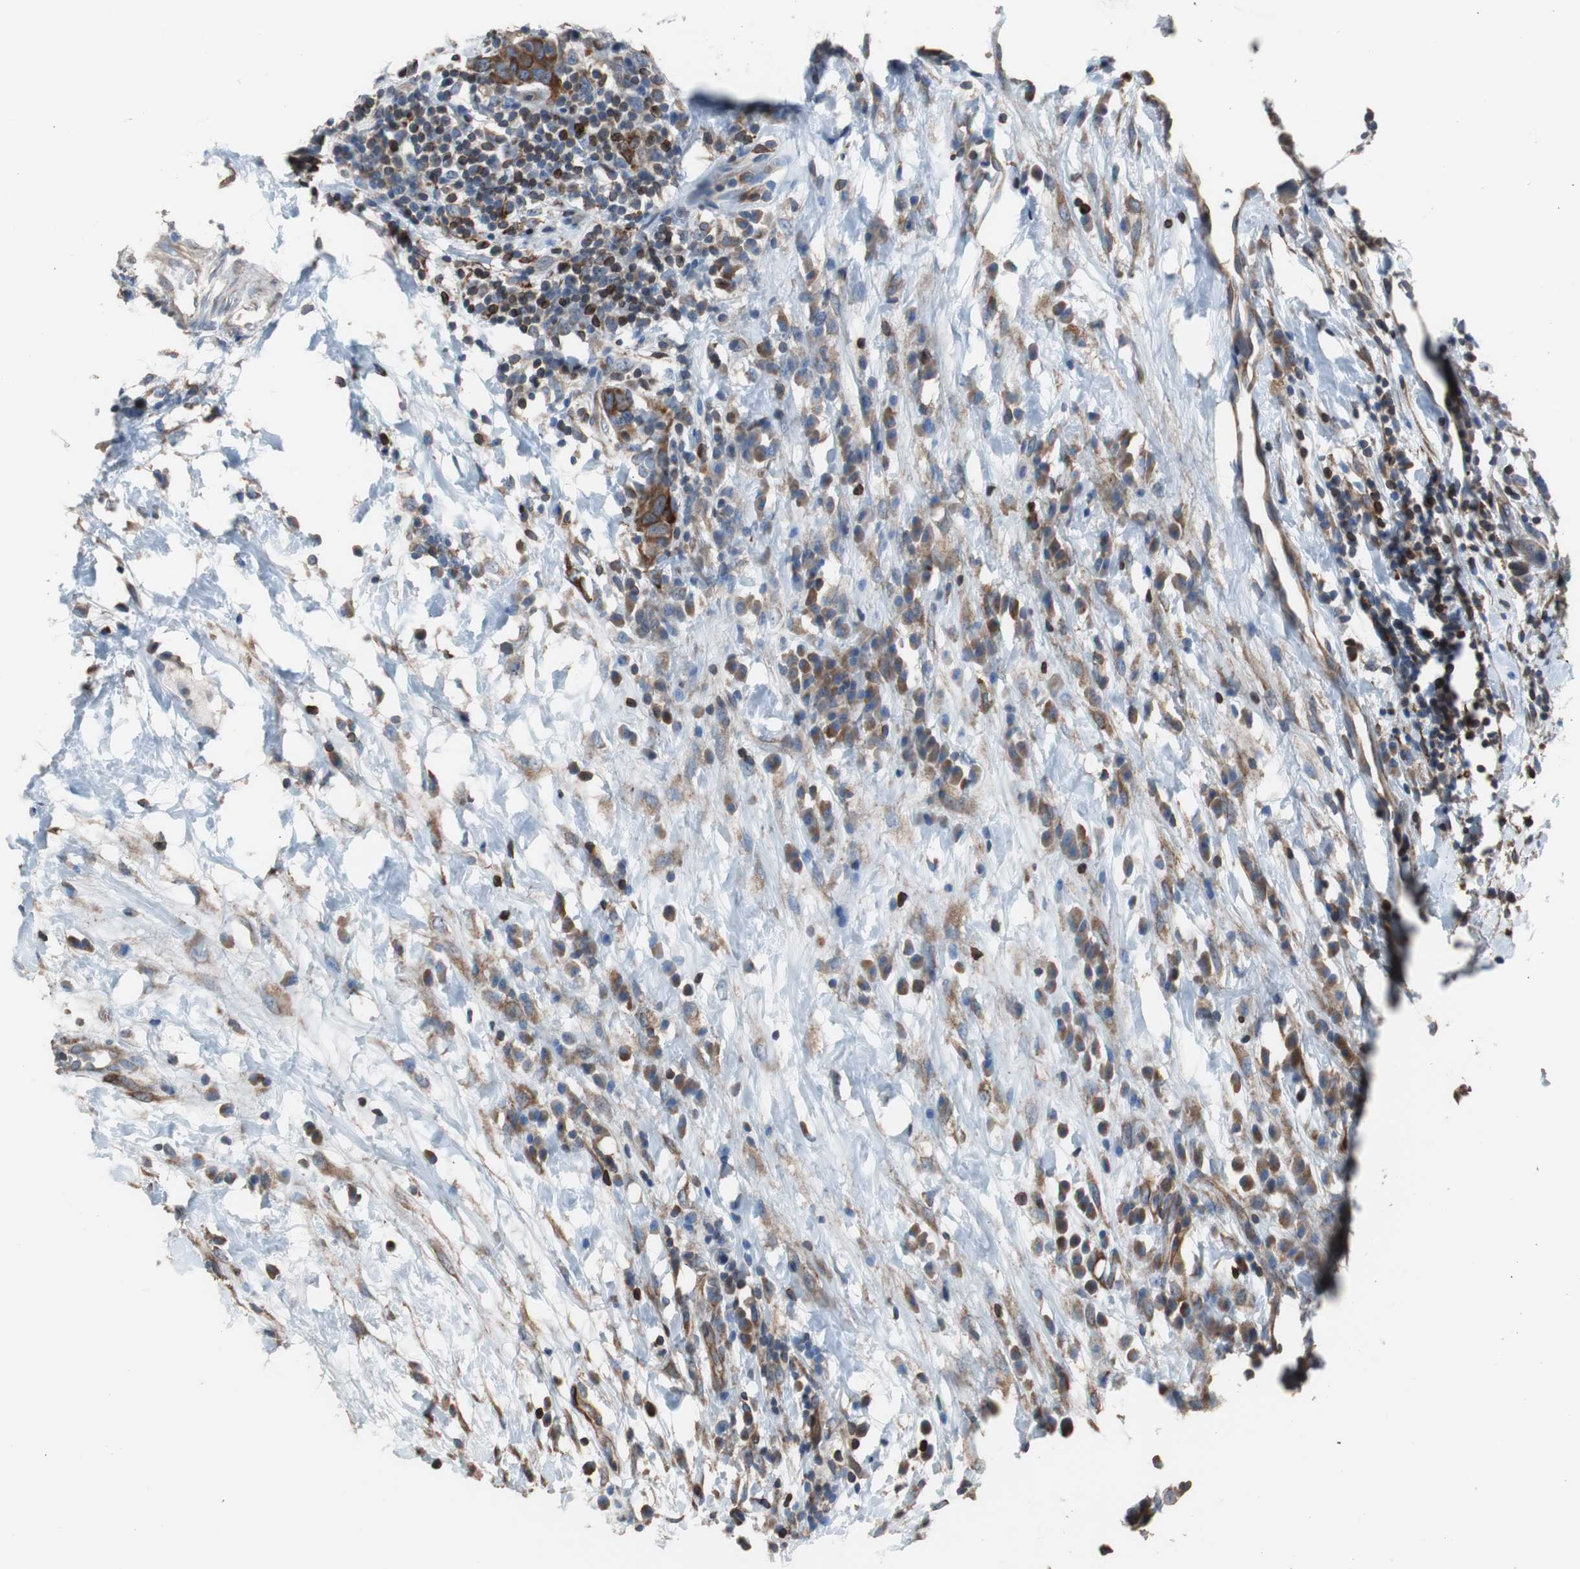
{"staining": {"intensity": "moderate", "quantity": ">75%", "location": "cytoplasmic/membranous"}, "tissue": "breast cancer", "cell_type": "Tumor cells", "image_type": "cancer", "snomed": [{"axis": "morphology", "description": "Duct carcinoma"}, {"axis": "topography", "description": "Breast"}], "caption": "Tumor cells exhibit medium levels of moderate cytoplasmic/membranous expression in about >75% of cells in human breast cancer.", "gene": "PBXIP1", "patient": {"sex": "female", "age": 37}}